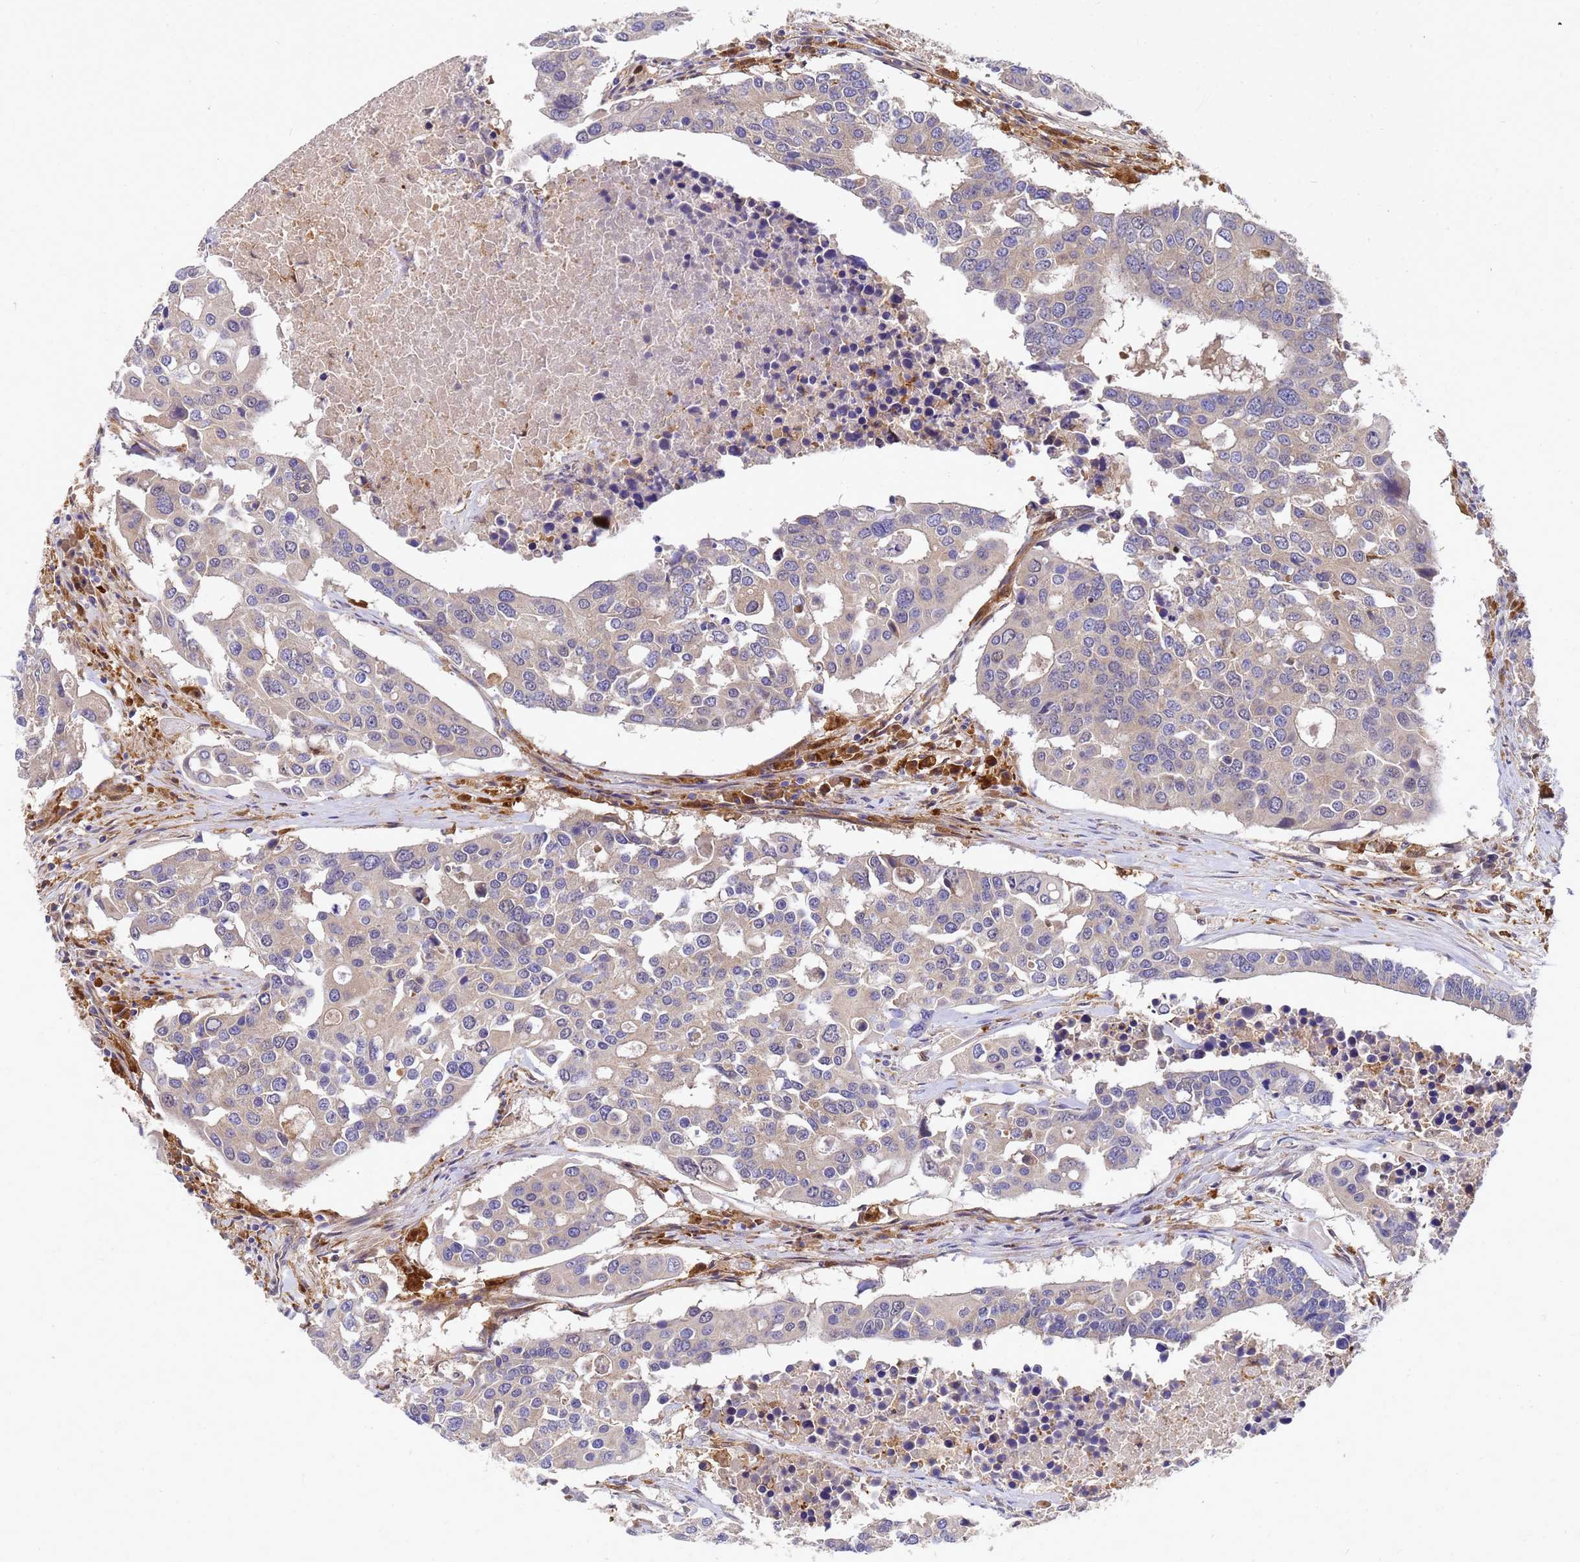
{"staining": {"intensity": "weak", "quantity": "<25%", "location": "cytoplasmic/membranous"}, "tissue": "colorectal cancer", "cell_type": "Tumor cells", "image_type": "cancer", "snomed": [{"axis": "morphology", "description": "Adenocarcinoma, NOS"}, {"axis": "topography", "description": "Colon"}], "caption": "The image demonstrates no staining of tumor cells in colorectal cancer (adenocarcinoma).", "gene": "SLC35E2B", "patient": {"sex": "male", "age": 77}}